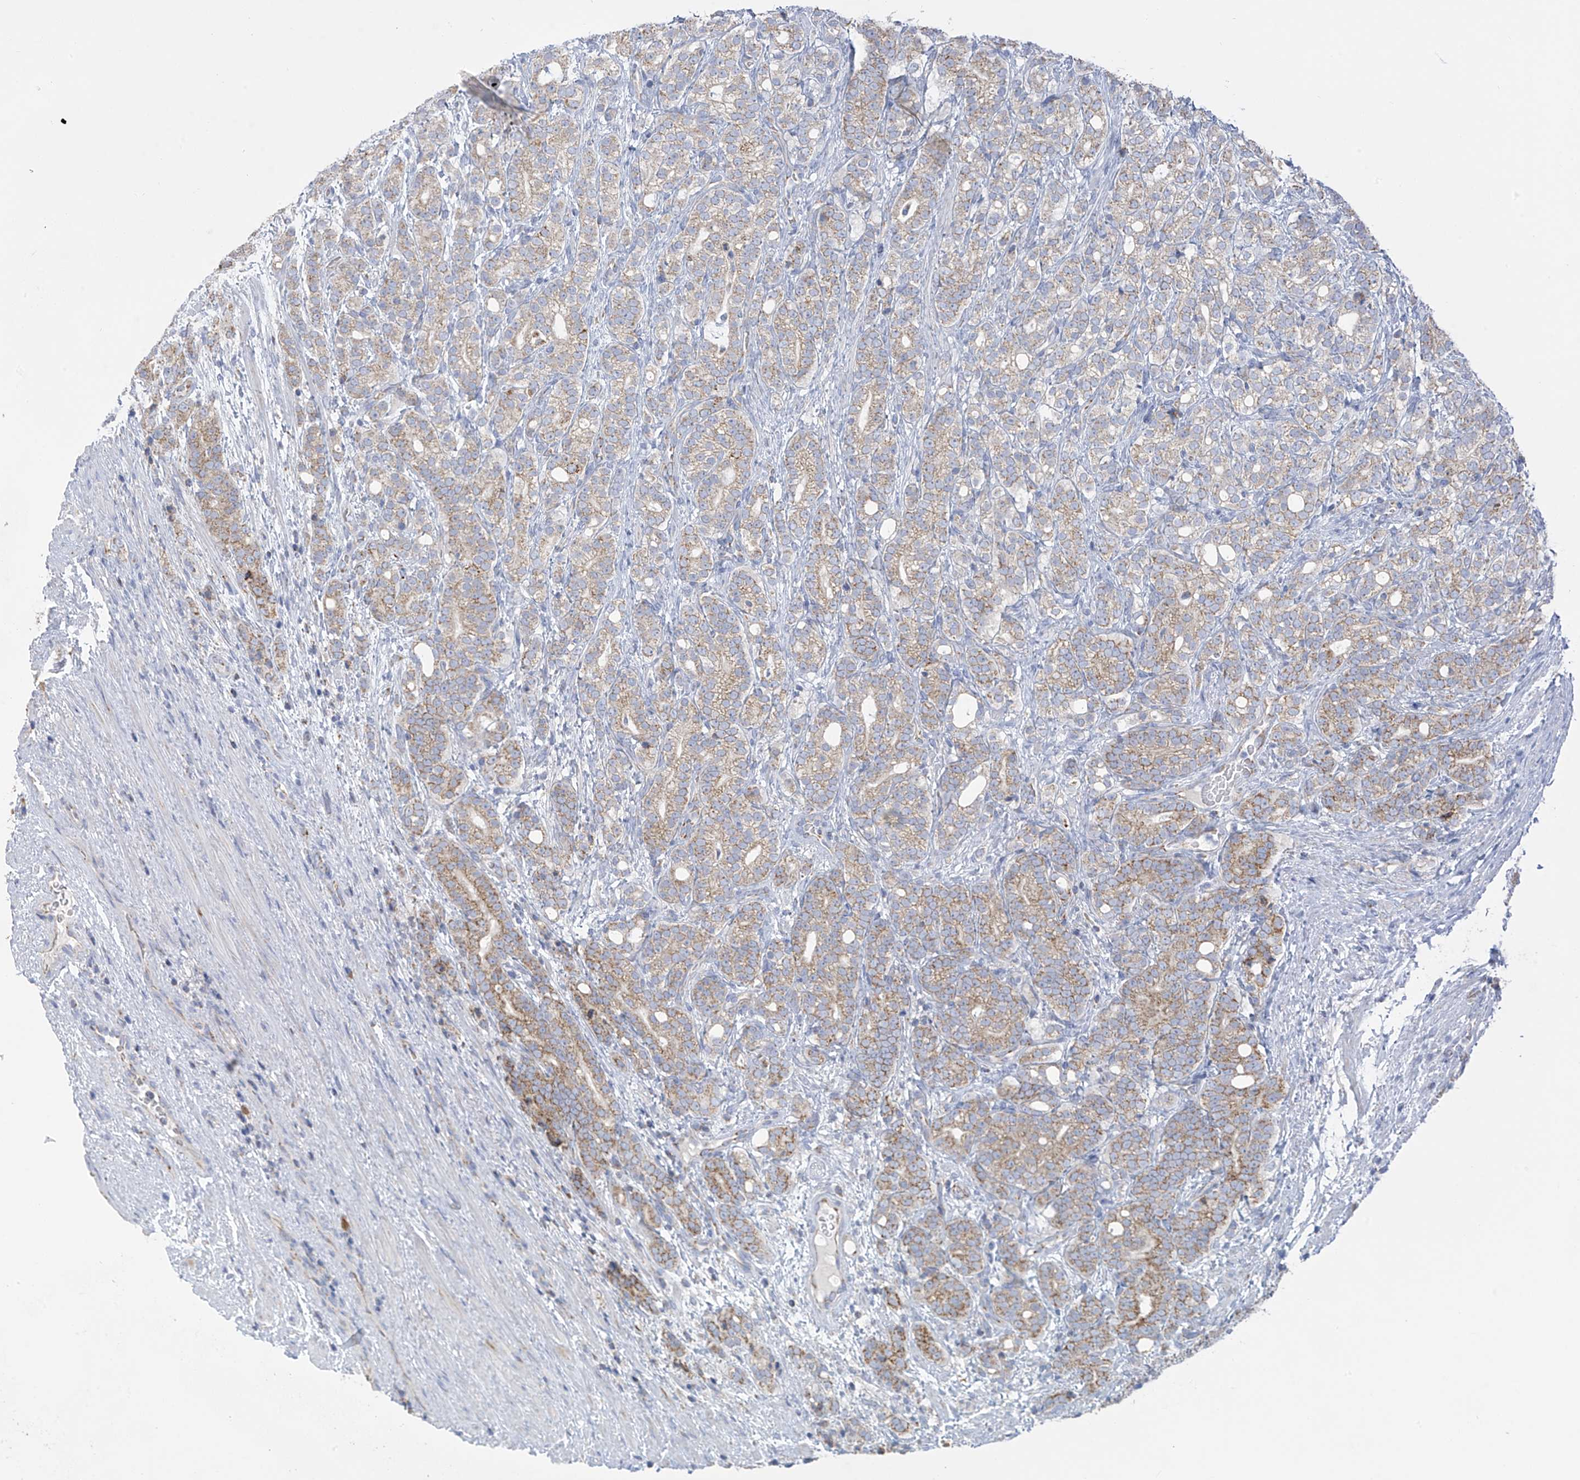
{"staining": {"intensity": "moderate", "quantity": "<25%", "location": "cytoplasmic/membranous"}, "tissue": "prostate cancer", "cell_type": "Tumor cells", "image_type": "cancer", "snomed": [{"axis": "morphology", "description": "Adenocarcinoma, High grade"}, {"axis": "topography", "description": "Prostate"}], "caption": "Immunohistochemical staining of prostate cancer (adenocarcinoma (high-grade)) shows low levels of moderate cytoplasmic/membranous protein positivity in about <25% of tumor cells.", "gene": "PNPT1", "patient": {"sex": "male", "age": 57}}